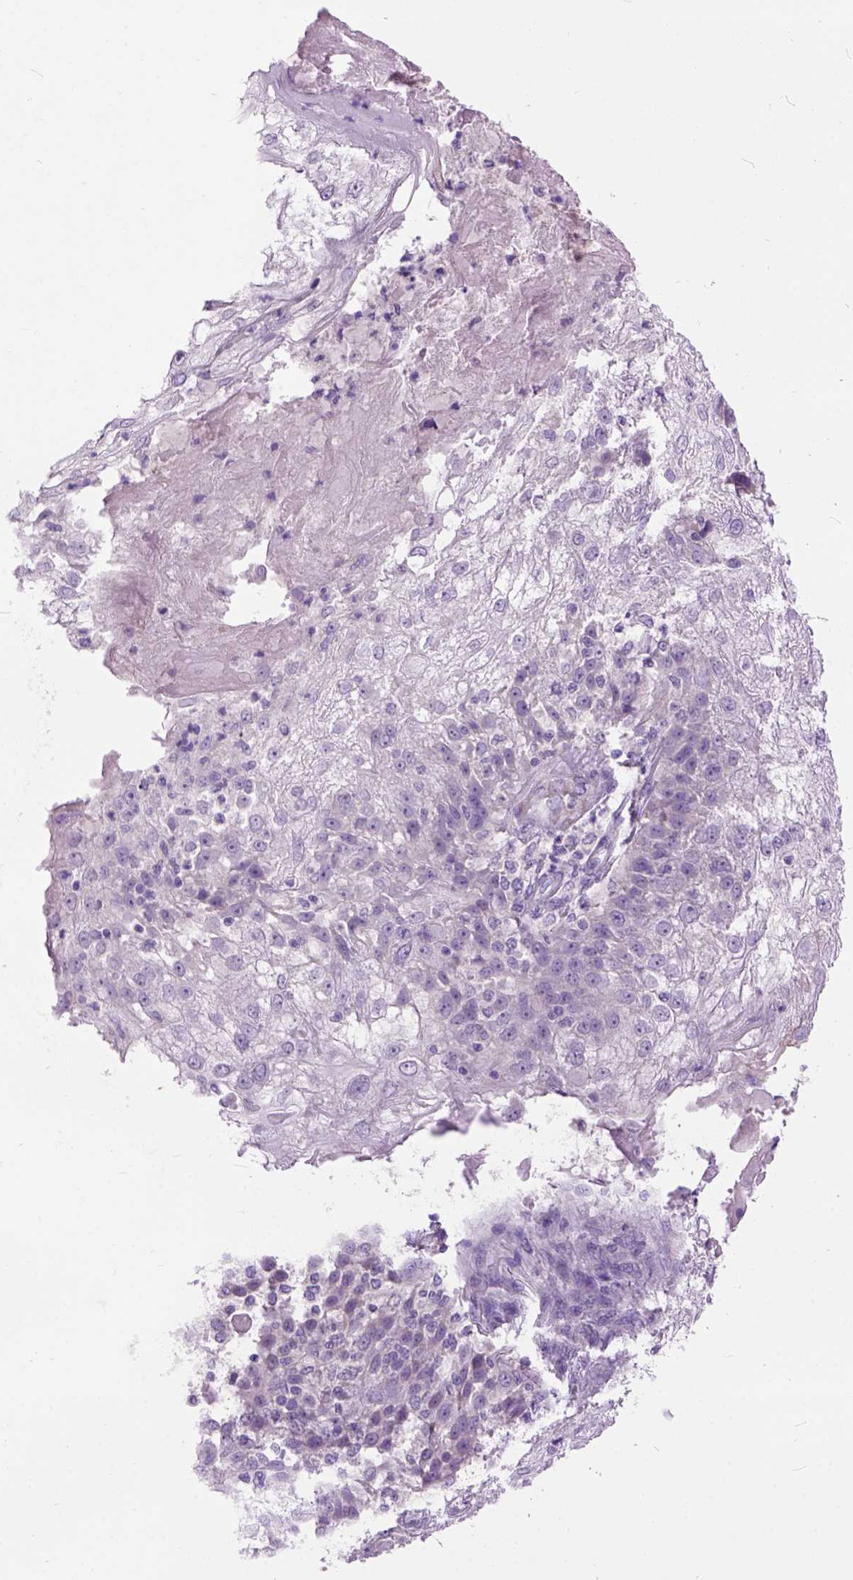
{"staining": {"intensity": "negative", "quantity": "none", "location": "none"}, "tissue": "skin cancer", "cell_type": "Tumor cells", "image_type": "cancer", "snomed": [{"axis": "morphology", "description": "Normal tissue, NOS"}, {"axis": "morphology", "description": "Squamous cell carcinoma, NOS"}, {"axis": "topography", "description": "Skin"}], "caption": "Tumor cells show no significant positivity in squamous cell carcinoma (skin). (Immunohistochemistry, brightfield microscopy, high magnification).", "gene": "MAPT", "patient": {"sex": "female", "age": 83}}